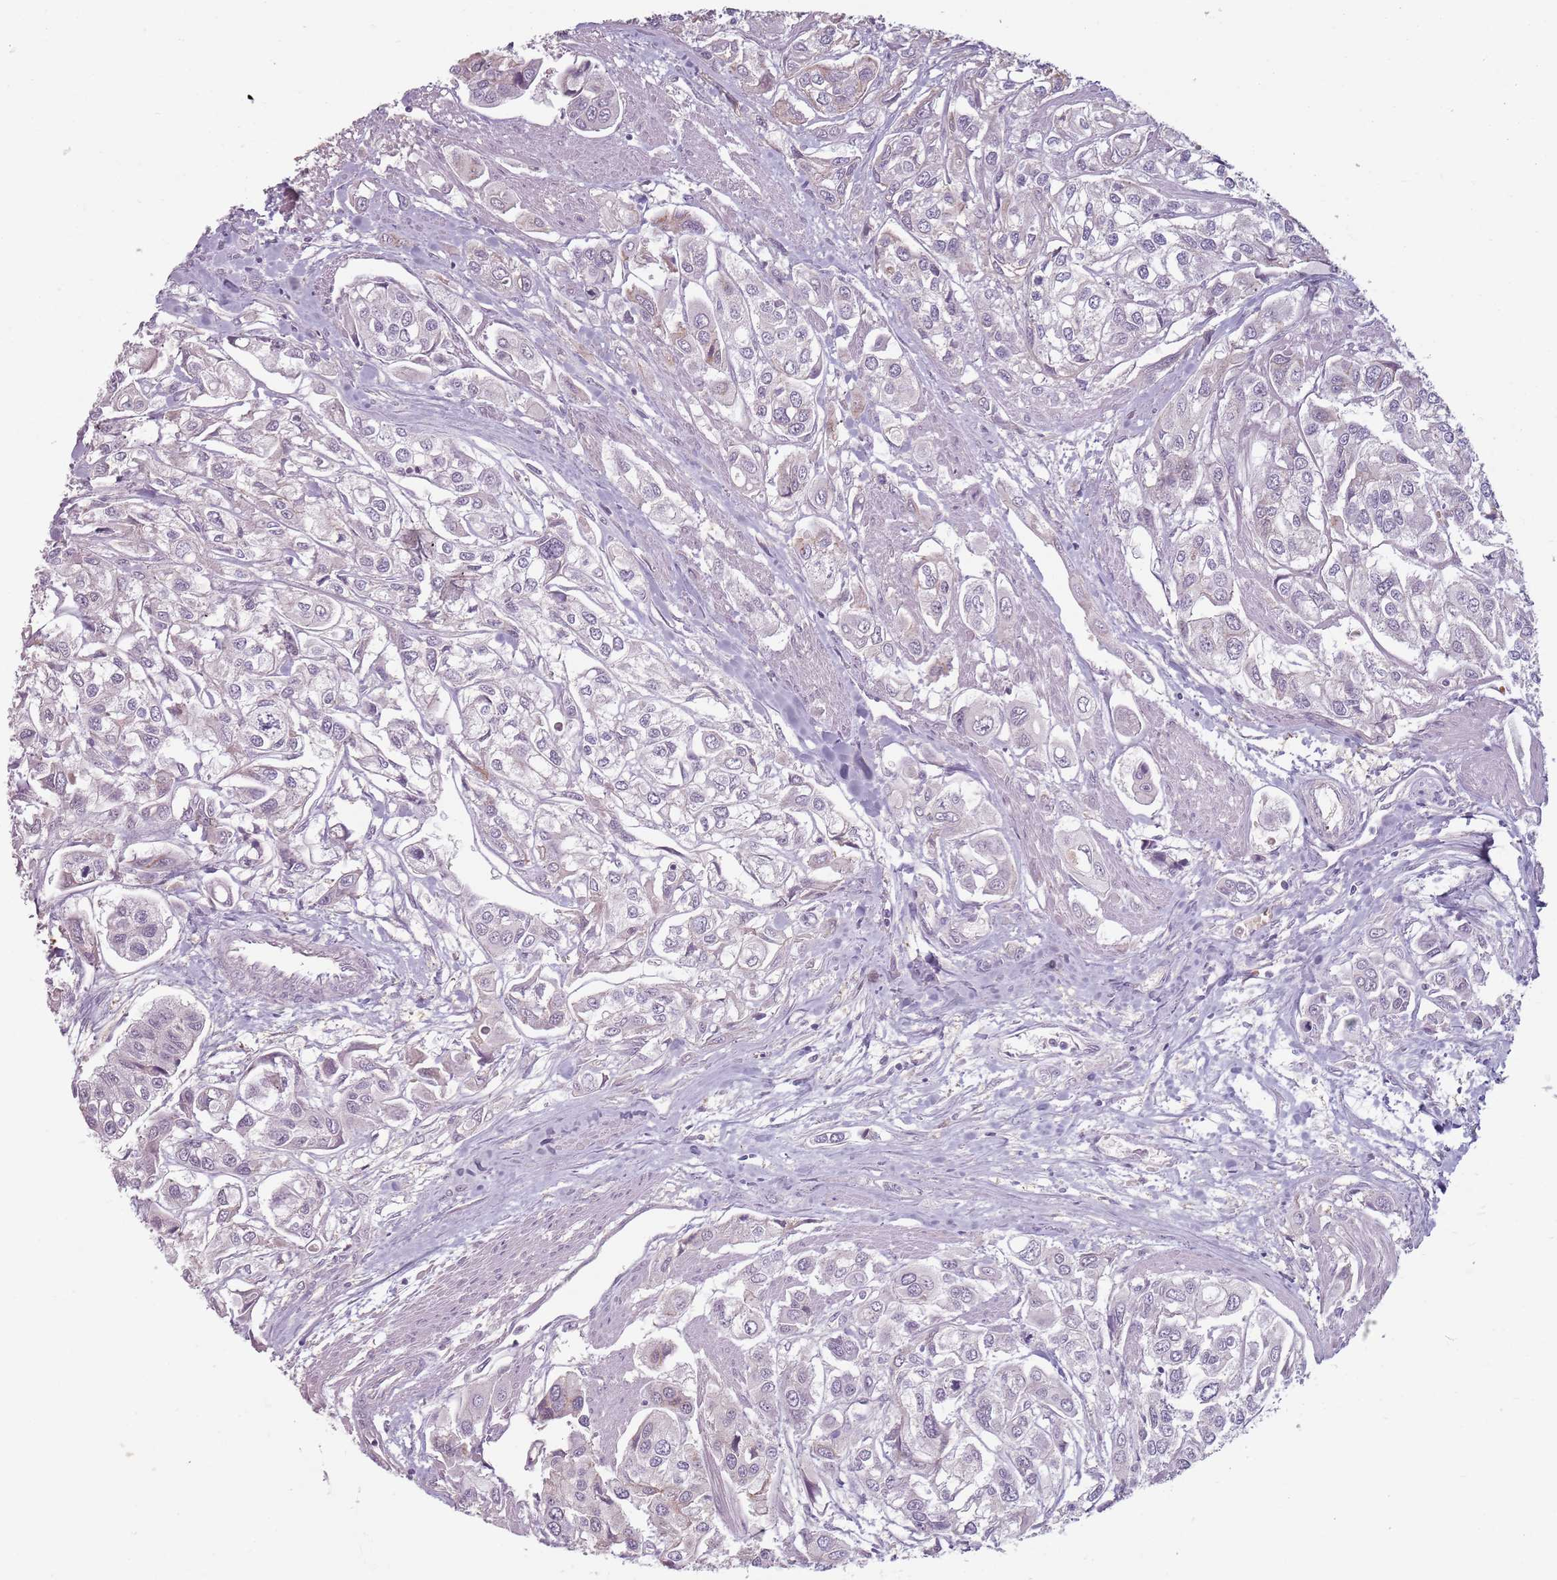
{"staining": {"intensity": "negative", "quantity": "none", "location": "none"}, "tissue": "urothelial cancer", "cell_type": "Tumor cells", "image_type": "cancer", "snomed": [{"axis": "morphology", "description": "Urothelial carcinoma, High grade"}, {"axis": "topography", "description": "Urinary bladder"}], "caption": "Histopathology image shows no significant protein positivity in tumor cells of high-grade urothelial carcinoma.", "gene": "PIEZO1", "patient": {"sex": "male", "age": 67}}